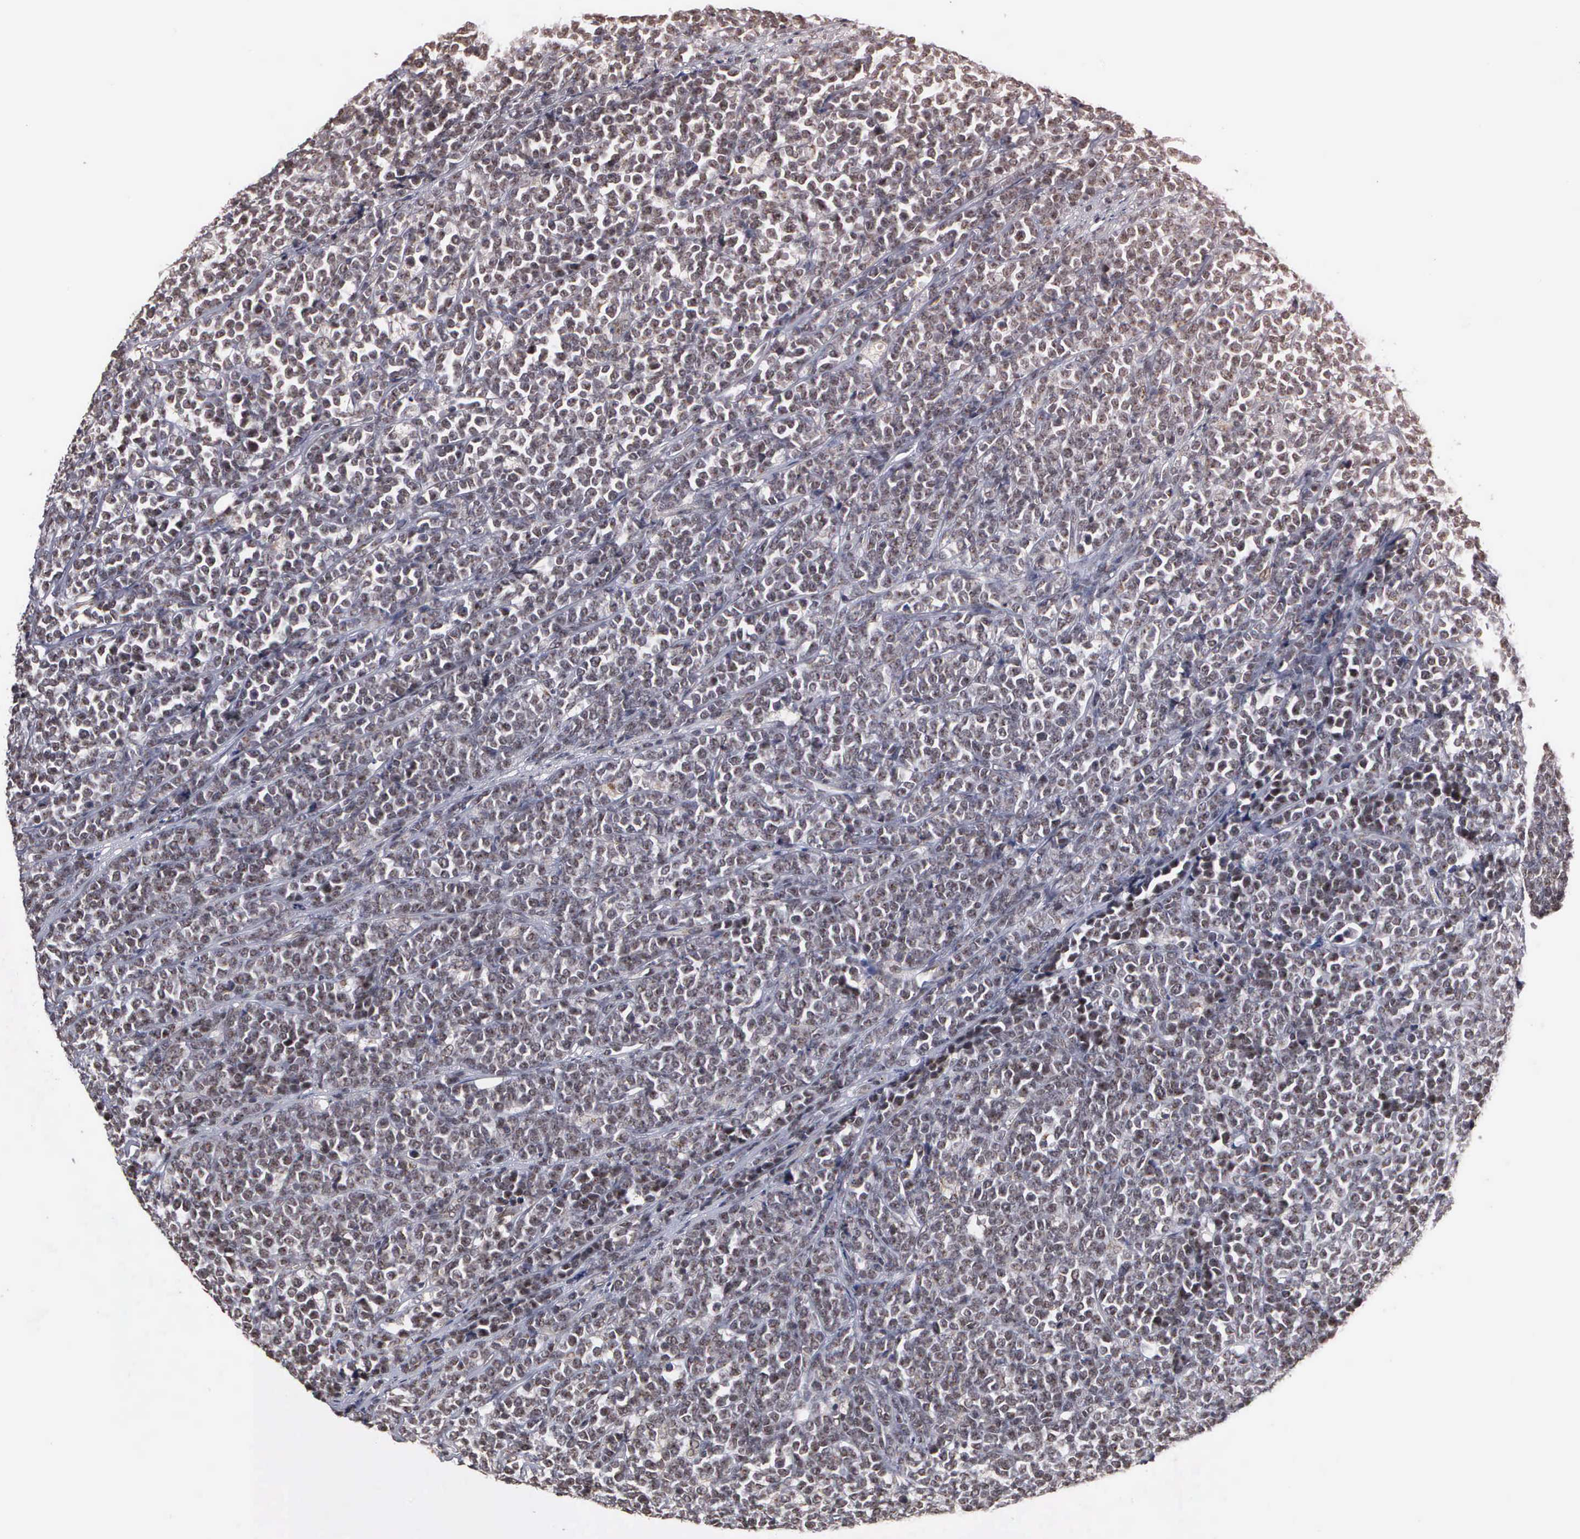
{"staining": {"intensity": "moderate", "quantity": "25%-75%", "location": "cytoplasmic/membranous,nuclear"}, "tissue": "lymphoma", "cell_type": "Tumor cells", "image_type": "cancer", "snomed": [{"axis": "morphology", "description": "Malignant lymphoma, non-Hodgkin's type, High grade"}, {"axis": "topography", "description": "Small intestine"}, {"axis": "topography", "description": "Colon"}], "caption": "An immunohistochemistry histopathology image of tumor tissue is shown. Protein staining in brown highlights moderate cytoplasmic/membranous and nuclear positivity in lymphoma within tumor cells.", "gene": "GTF2A1", "patient": {"sex": "male", "age": 8}}